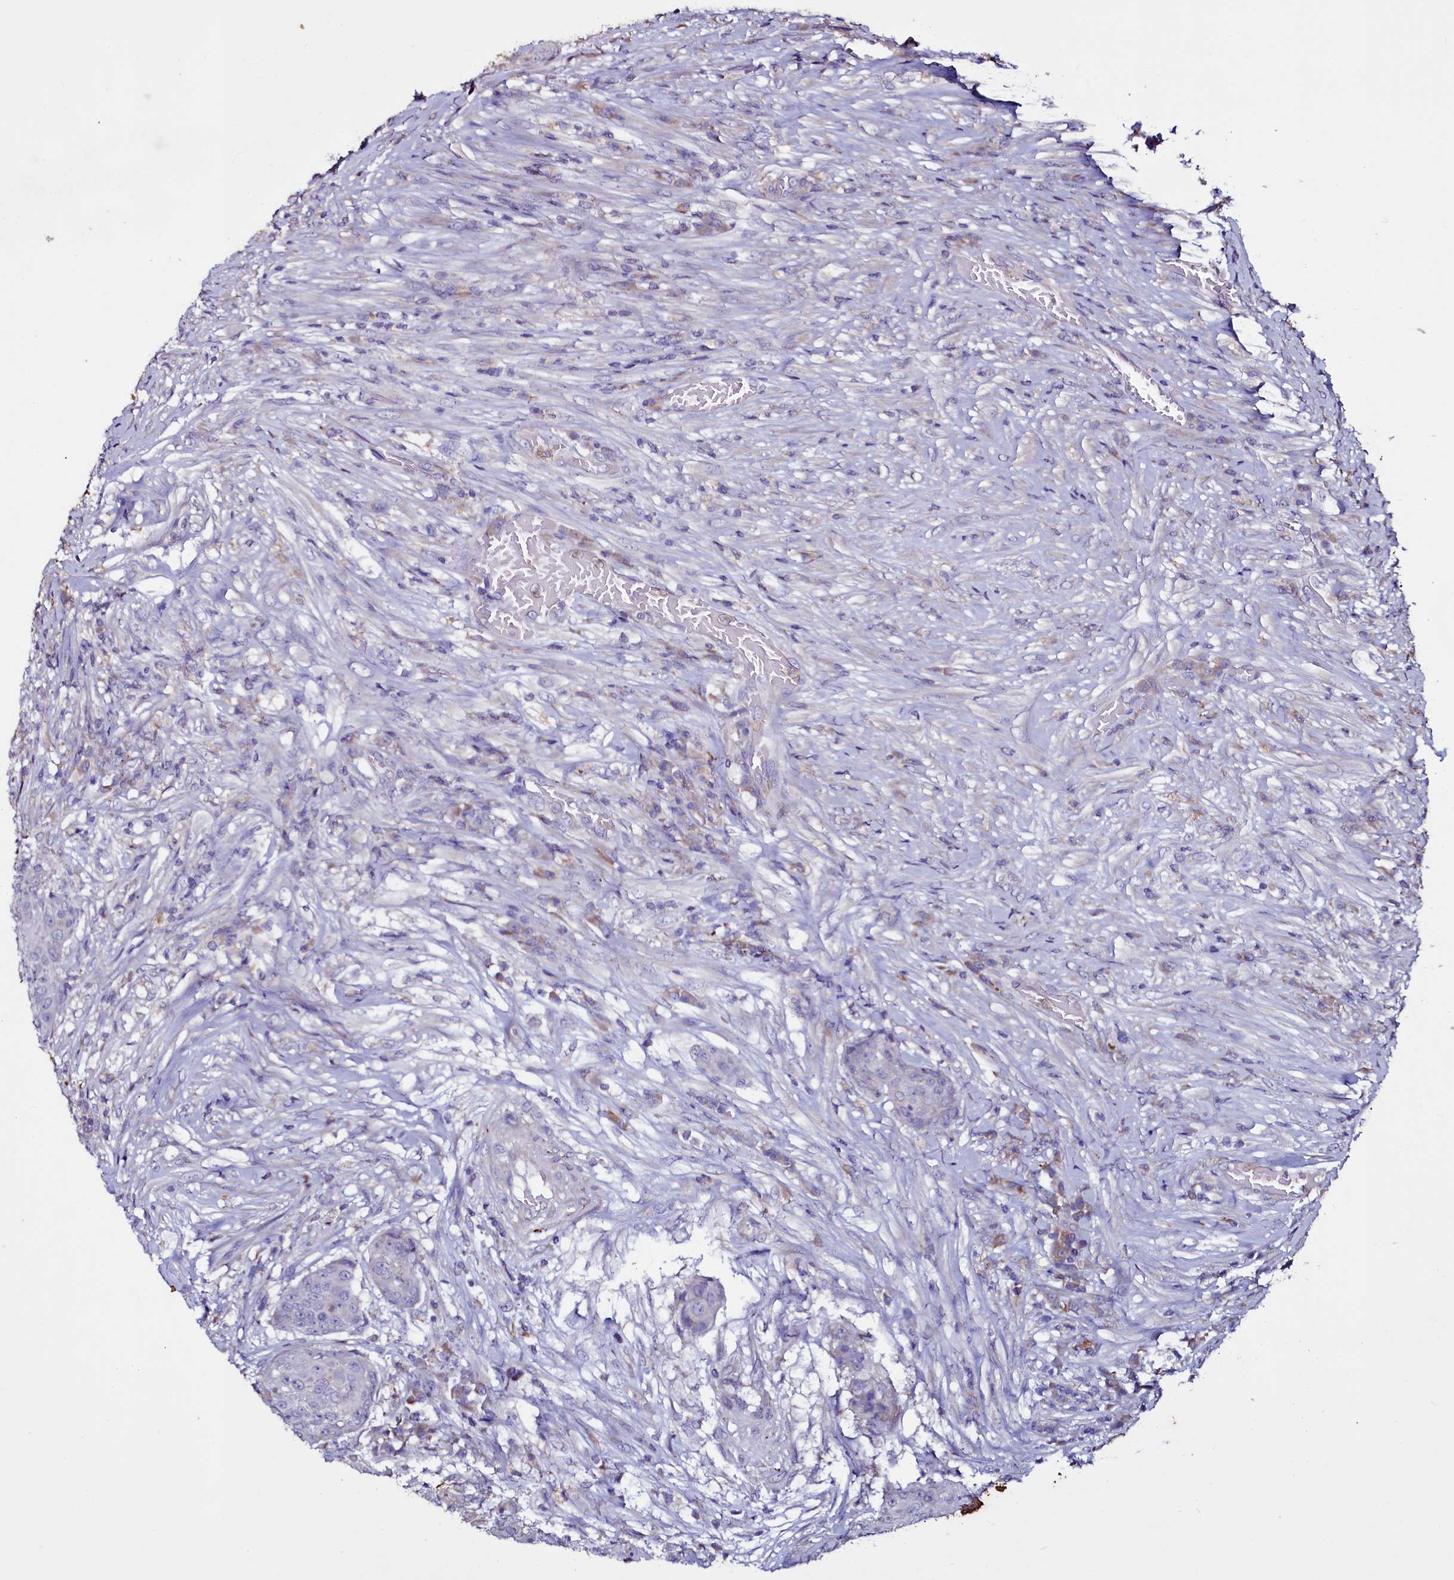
{"staining": {"intensity": "negative", "quantity": "none", "location": "none"}, "tissue": "urothelial cancer", "cell_type": "Tumor cells", "image_type": "cancer", "snomed": [{"axis": "morphology", "description": "Urothelial carcinoma, High grade"}, {"axis": "topography", "description": "Urinary bladder"}], "caption": "Immunohistochemical staining of urothelial cancer reveals no significant staining in tumor cells.", "gene": "SELENOT", "patient": {"sex": "female", "age": 63}}